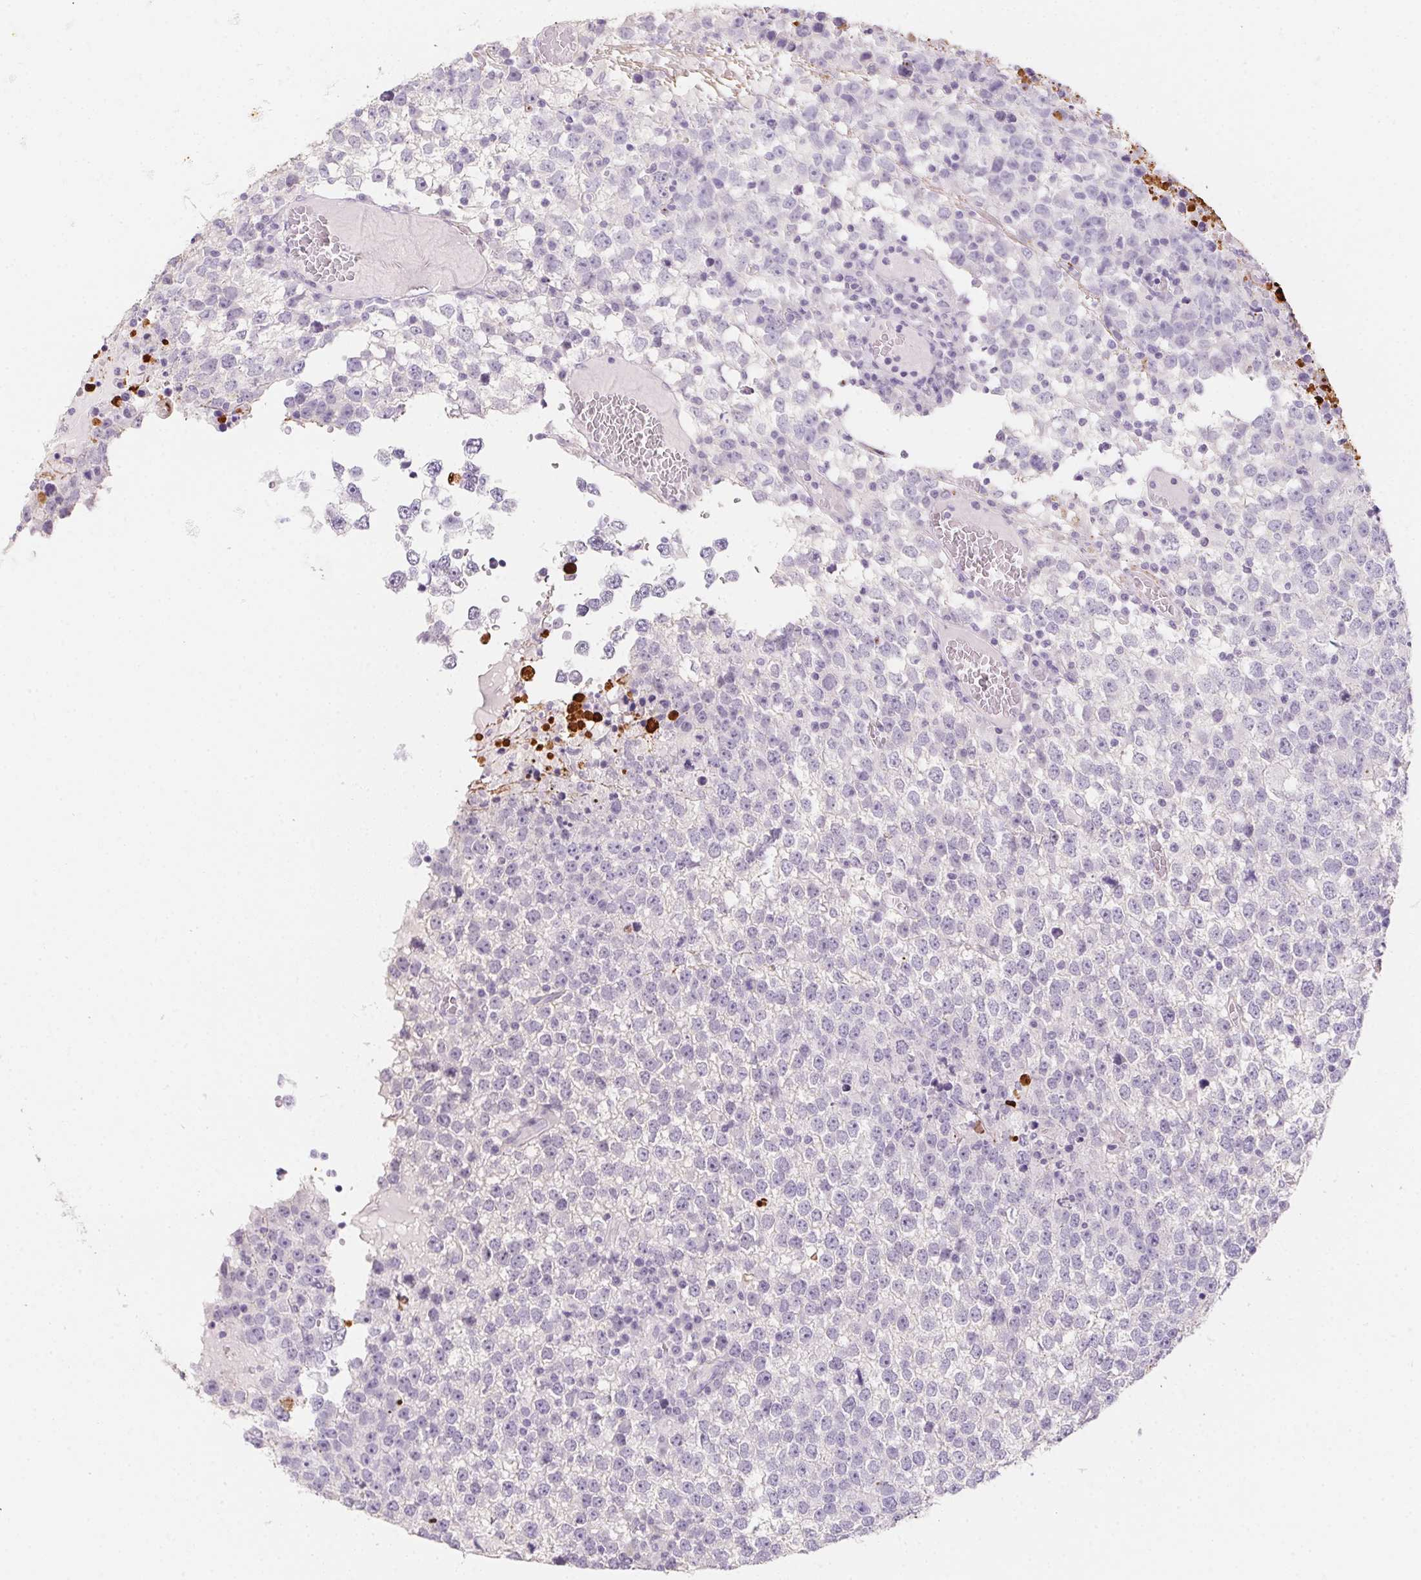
{"staining": {"intensity": "negative", "quantity": "none", "location": "none"}, "tissue": "testis cancer", "cell_type": "Tumor cells", "image_type": "cancer", "snomed": [{"axis": "morphology", "description": "Seminoma, NOS"}, {"axis": "topography", "description": "Testis"}], "caption": "High power microscopy micrograph of an immunohistochemistry (IHC) photomicrograph of testis cancer, revealing no significant staining in tumor cells. (DAB (3,3'-diaminobenzidine) IHC visualized using brightfield microscopy, high magnification).", "gene": "MYL4", "patient": {"sex": "male", "age": 65}}